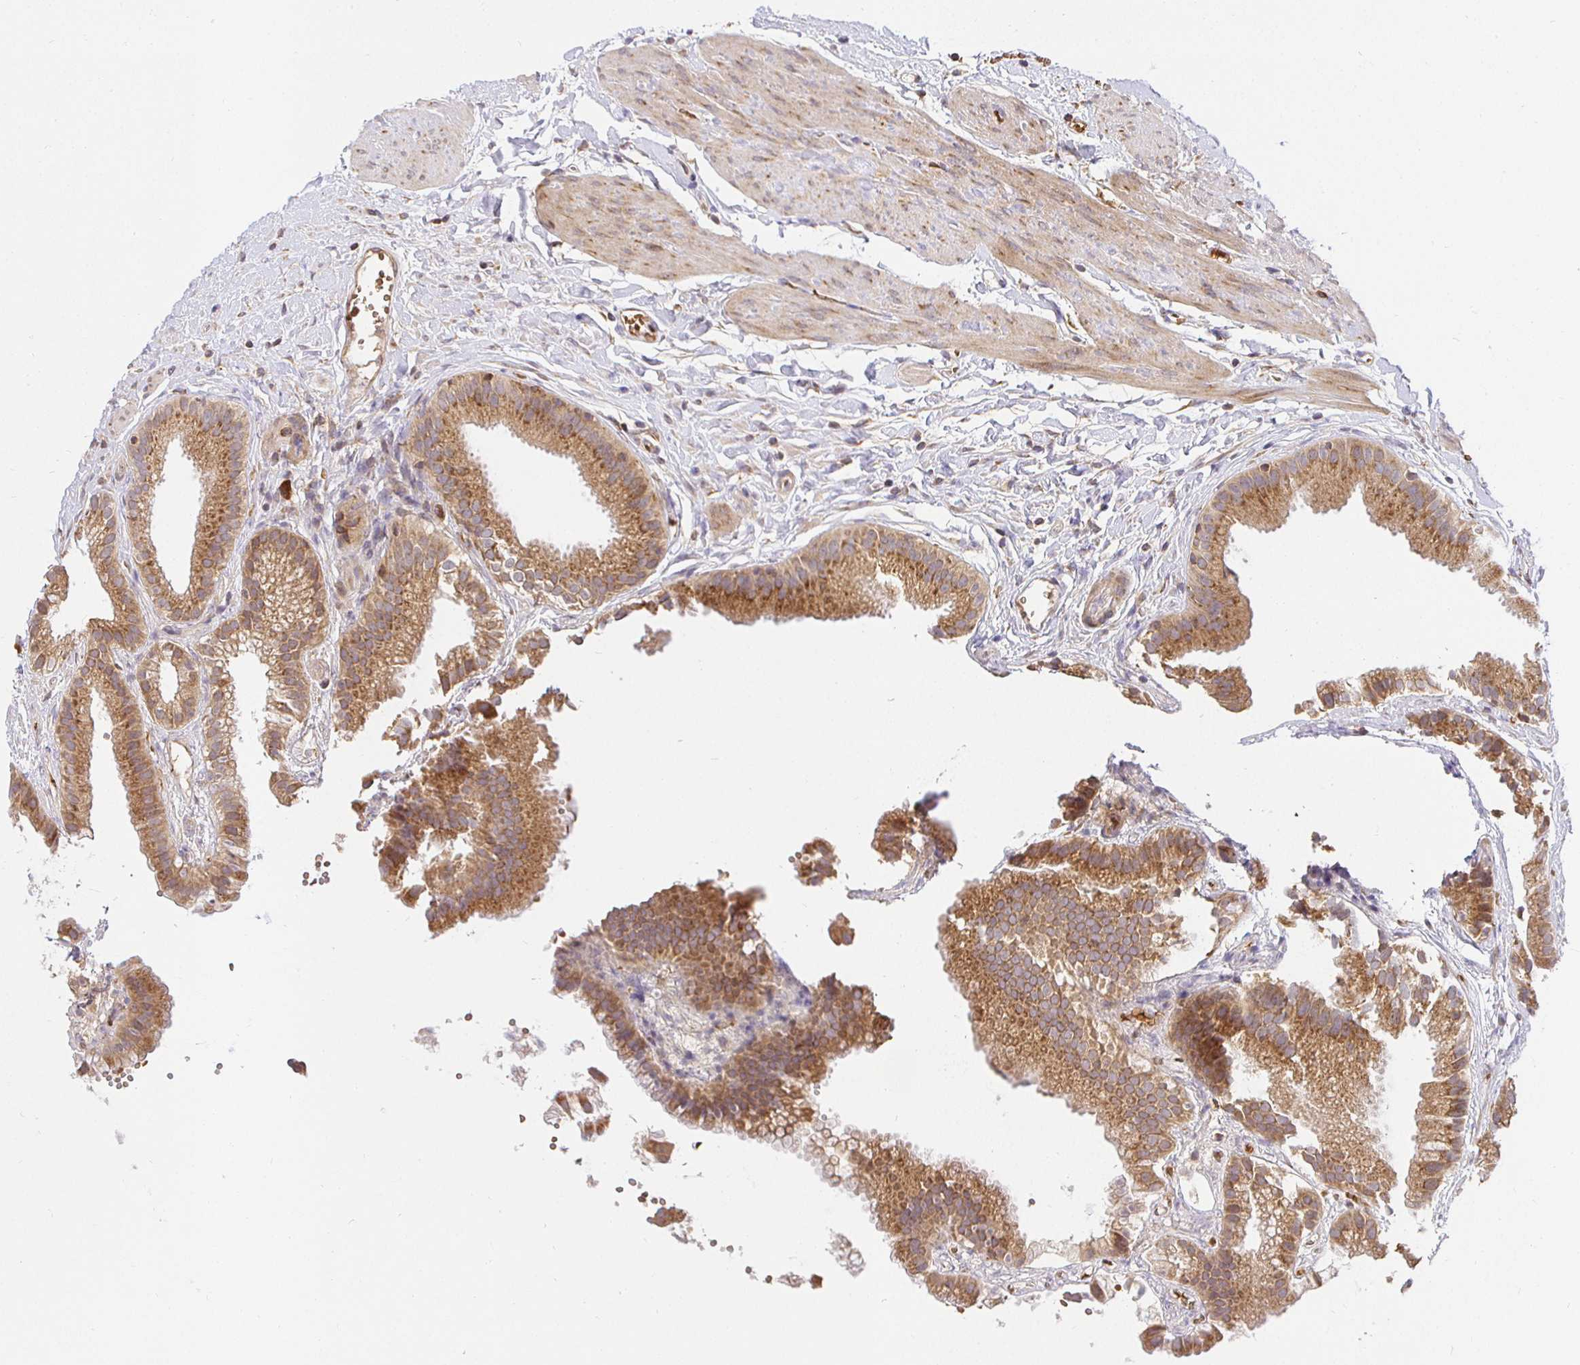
{"staining": {"intensity": "moderate", "quantity": ">75%", "location": "cytoplasmic/membranous"}, "tissue": "gallbladder", "cell_type": "Glandular cells", "image_type": "normal", "snomed": [{"axis": "morphology", "description": "Normal tissue, NOS"}, {"axis": "topography", "description": "Gallbladder"}], "caption": "Moderate cytoplasmic/membranous positivity is present in about >75% of glandular cells in benign gallbladder. The protein is stained brown, and the nuclei are stained in blue (DAB IHC with brightfield microscopy, high magnification).", "gene": "IRAK1", "patient": {"sex": "female", "age": 63}}